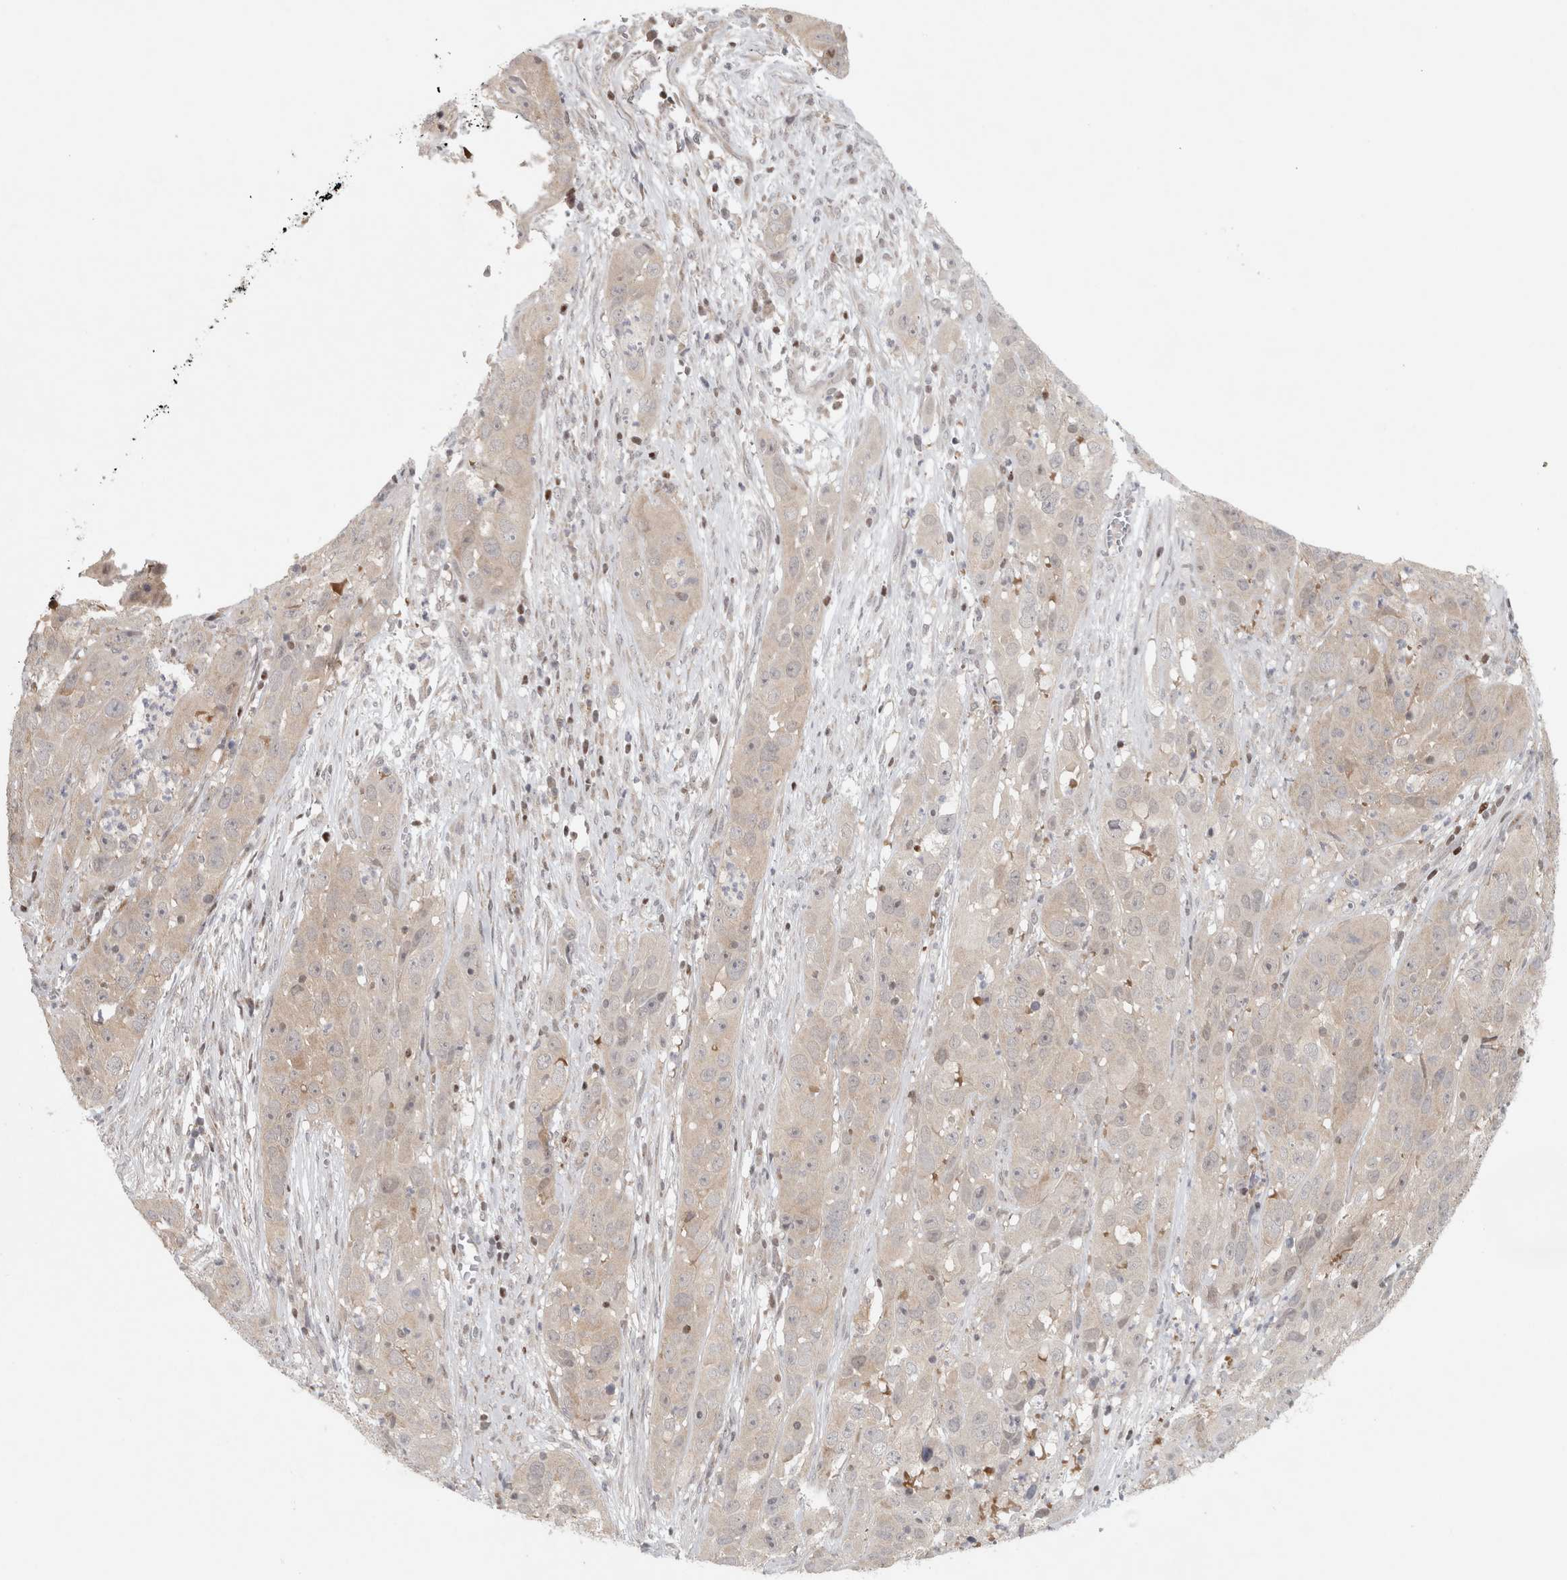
{"staining": {"intensity": "negative", "quantity": "none", "location": "none"}, "tissue": "cervical cancer", "cell_type": "Tumor cells", "image_type": "cancer", "snomed": [{"axis": "morphology", "description": "Squamous cell carcinoma, NOS"}, {"axis": "topography", "description": "Cervix"}], "caption": "Tumor cells are negative for protein expression in human squamous cell carcinoma (cervical).", "gene": "KDM8", "patient": {"sex": "female", "age": 32}}